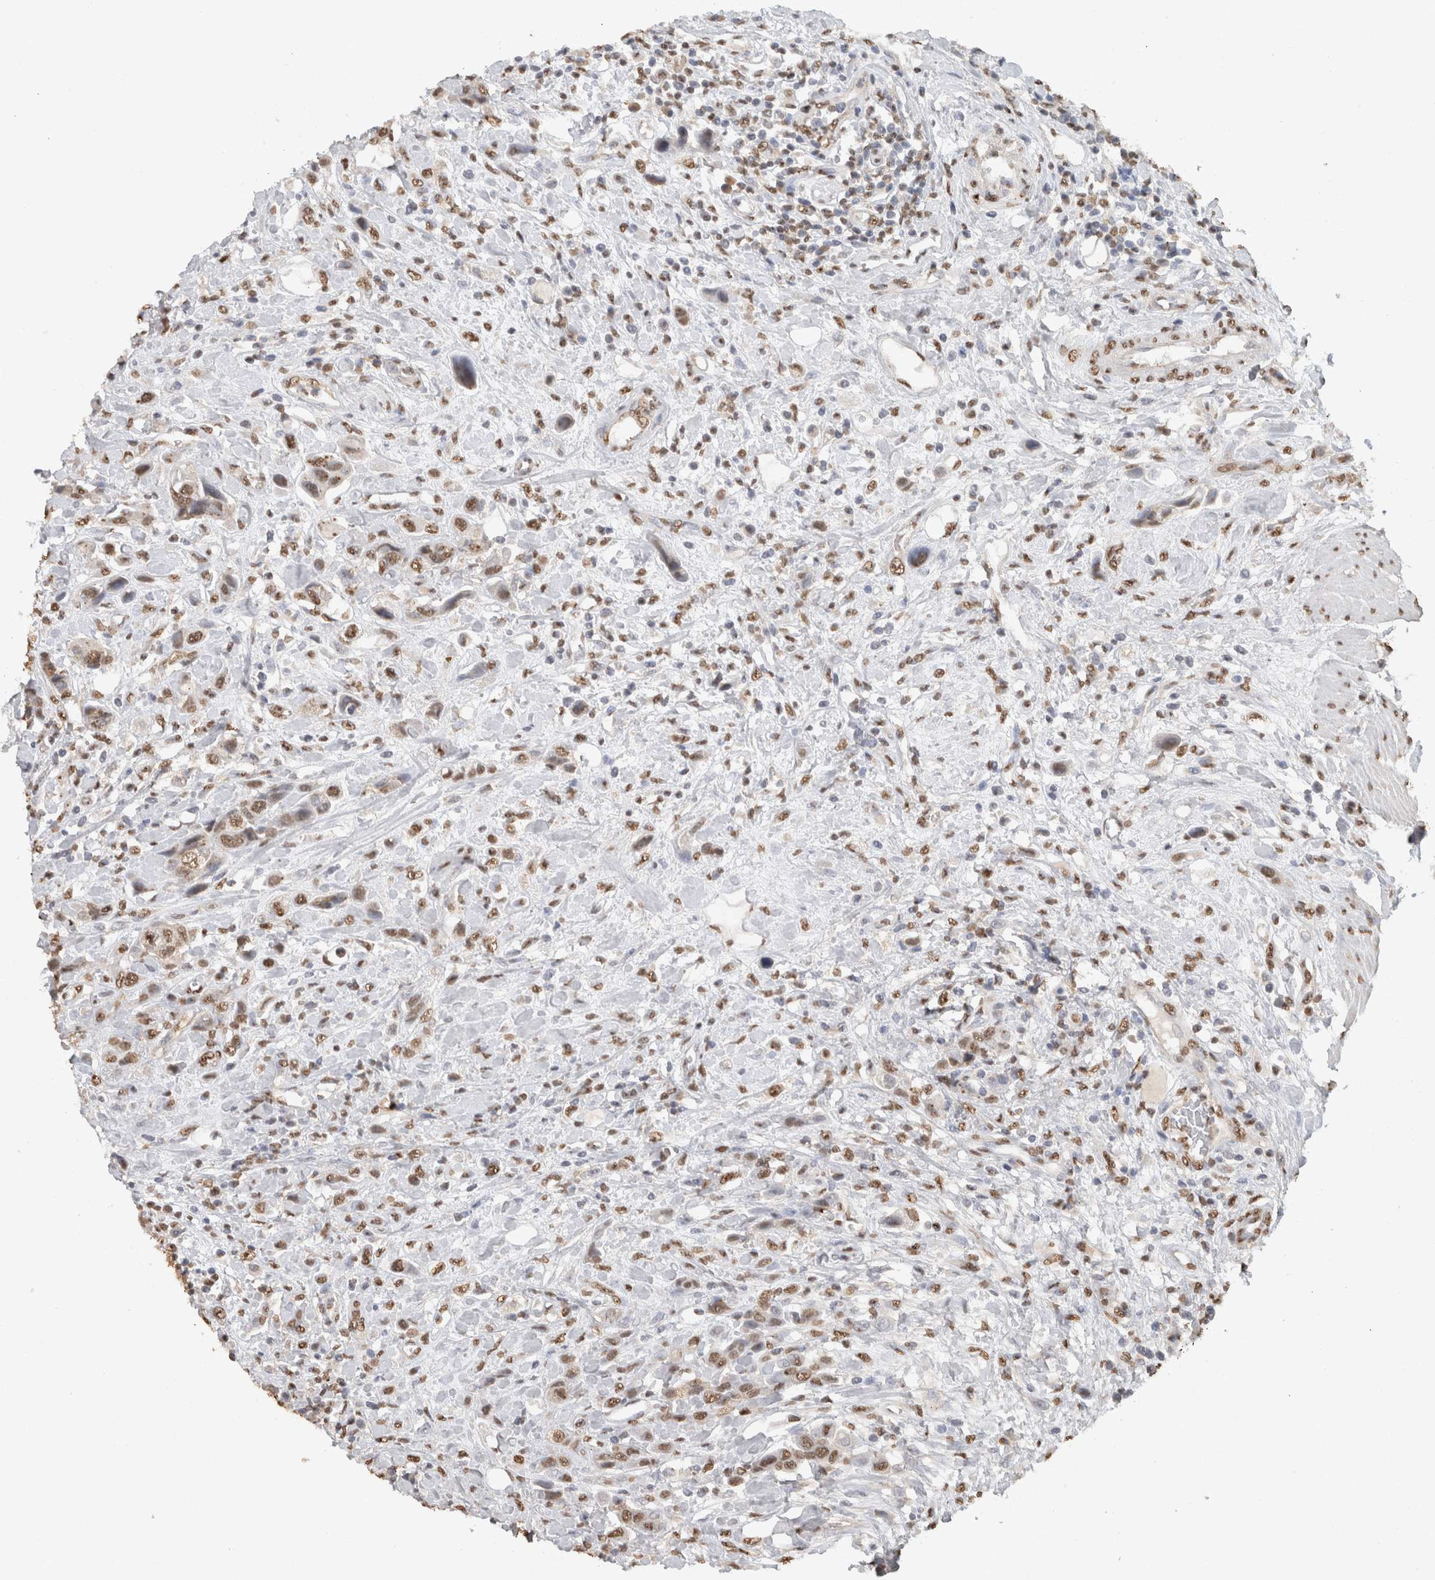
{"staining": {"intensity": "moderate", "quantity": ">75%", "location": "nuclear"}, "tissue": "urothelial cancer", "cell_type": "Tumor cells", "image_type": "cancer", "snomed": [{"axis": "morphology", "description": "Urothelial carcinoma, High grade"}, {"axis": "topography", "description": "Urinary bladder"}], "caption": "Tumor cells show medium levels of moderate nuclear staining in about >75% of cells in human high-grade urothelial carcinoma.", "gene": "HAND2", "patient": {"sex": "male", "age": 50}}